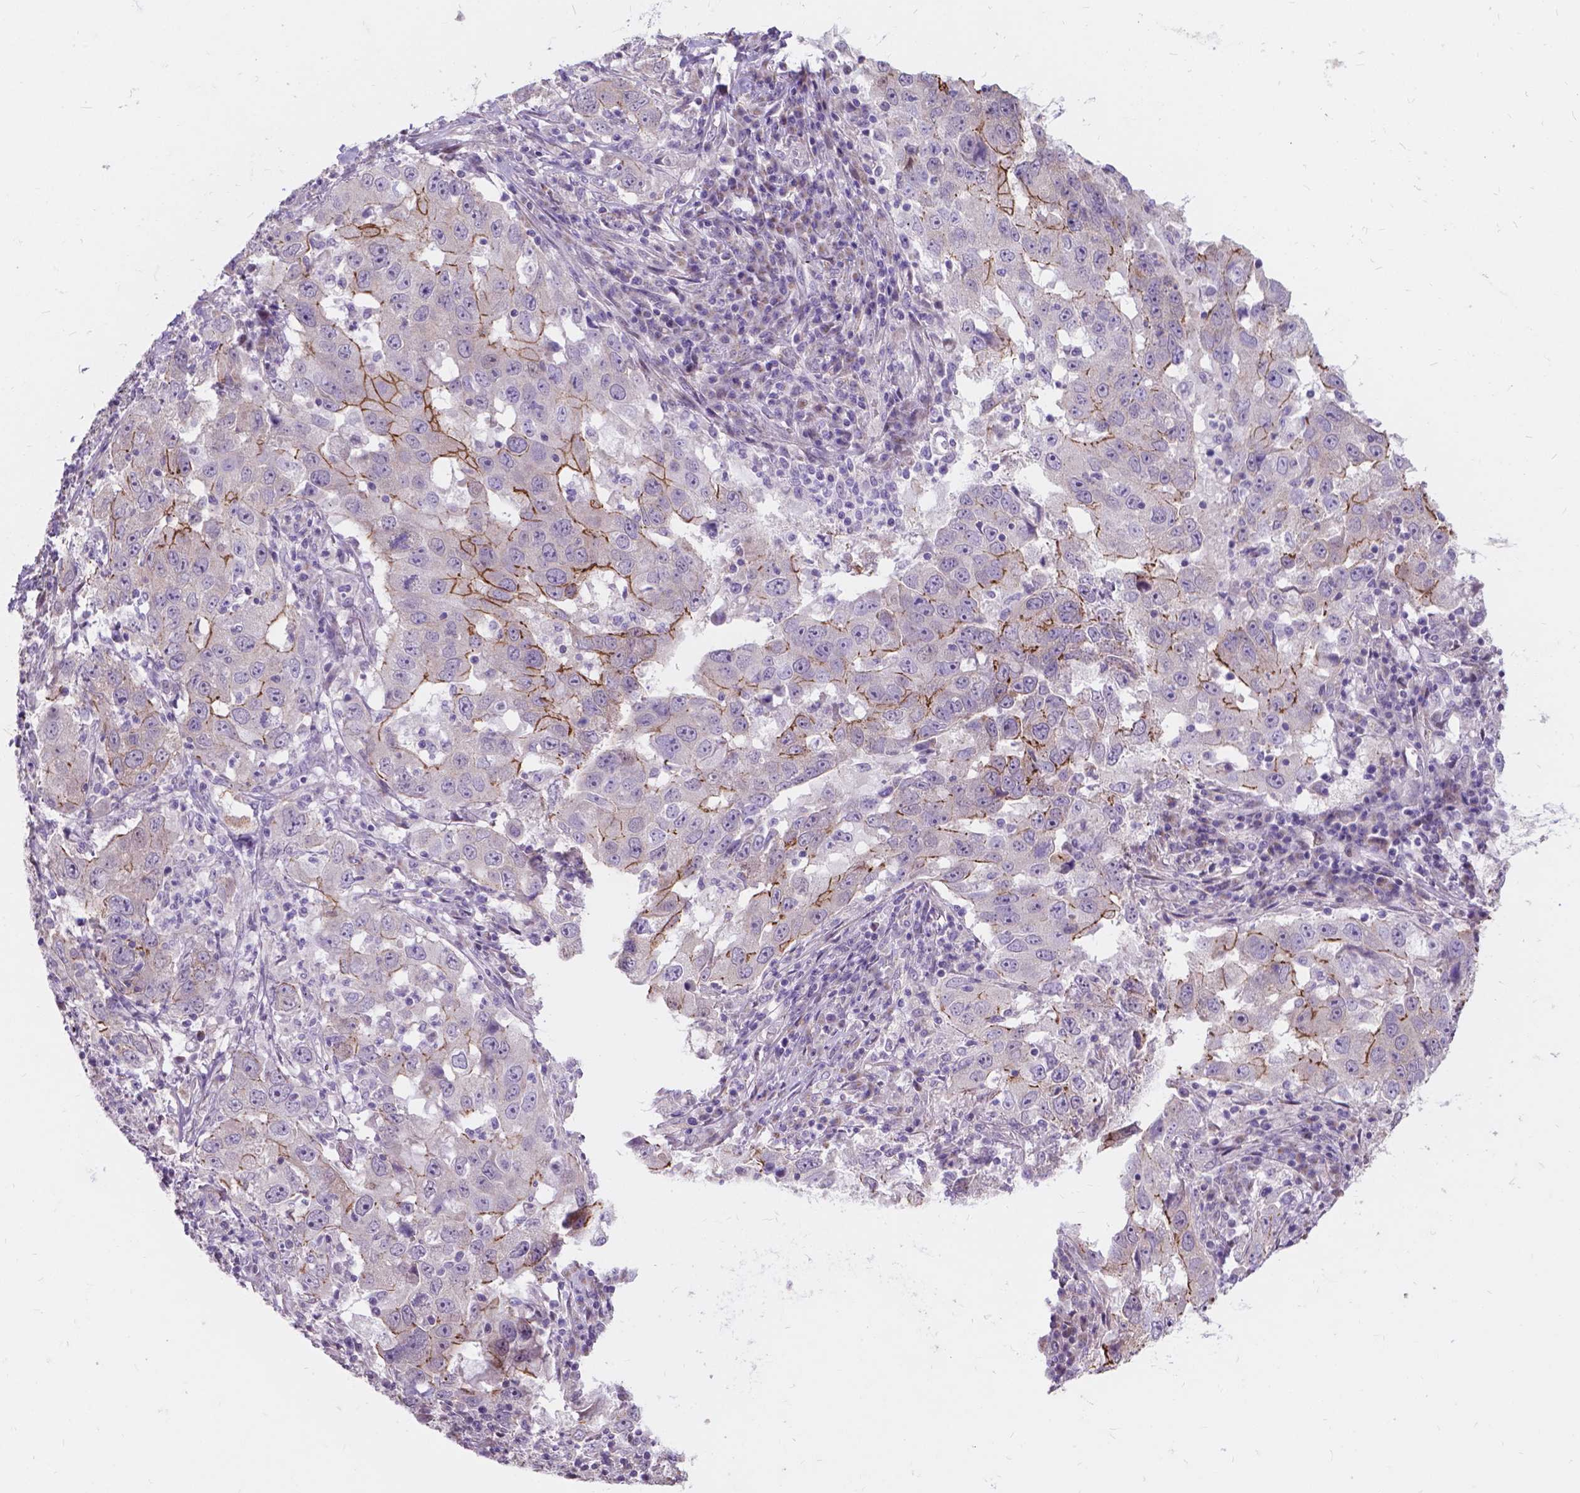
{"staining": {"intensity": "moderate", "quantity": "<25%", "location": "cytoplasmic/membranous"}, "tissue": "lung cancer", "cell_type": "Tumor cells", "image_type": "cancer", "snomed": [{"axis": "morphology", "description": "Adenocarcinoma, NOS"}, {"axis": "topography", "description": "Lung"}], "caption": "Immunohistochemical staining of adenocarcinoma (lung) displays moderate cytoplasmic/membranous protein positivity in about <25% of tumor cells.", "gene": "MYH14", "patient": {"sex": "male", "age": 73}}